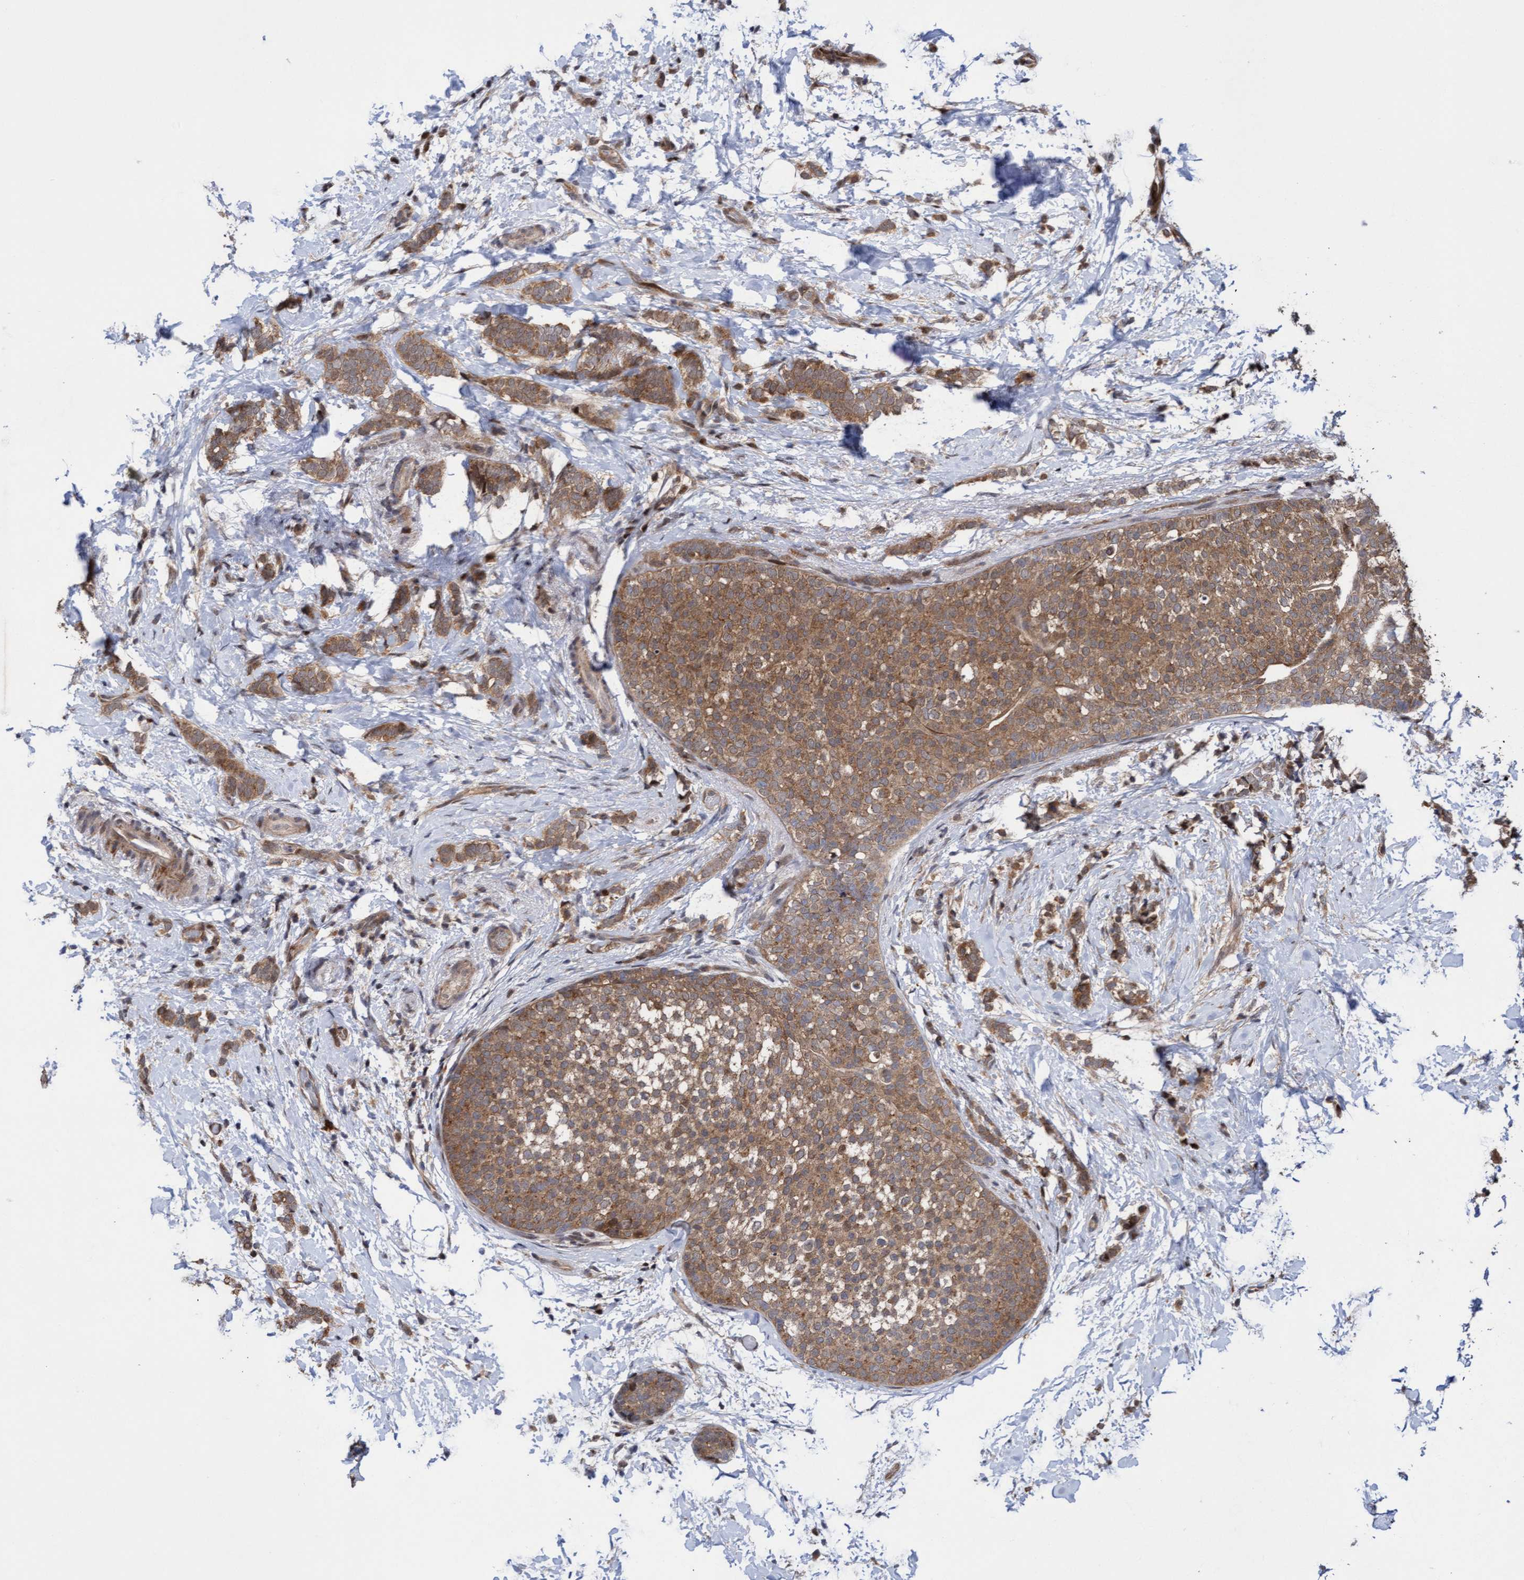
{"staining": {"intensity": "moderate", "quantity": ">75%", "location": "cytoplasmic/membranous"}, "tissue": "breast cancer", "cell_type": "Tumor cells", "image_type": "cancer", "snomed": [{"axis": "morphology", "description": "Lobular carcinoma"}, {"axis": "topography", "description": "Breast"}], "caption": "Lobular carcinoma (breast) stained with a protein marker reveals moderate staining in tumor cells.", "gene": "ITFG1", "patient": {"sex": "female", "age": 50}}